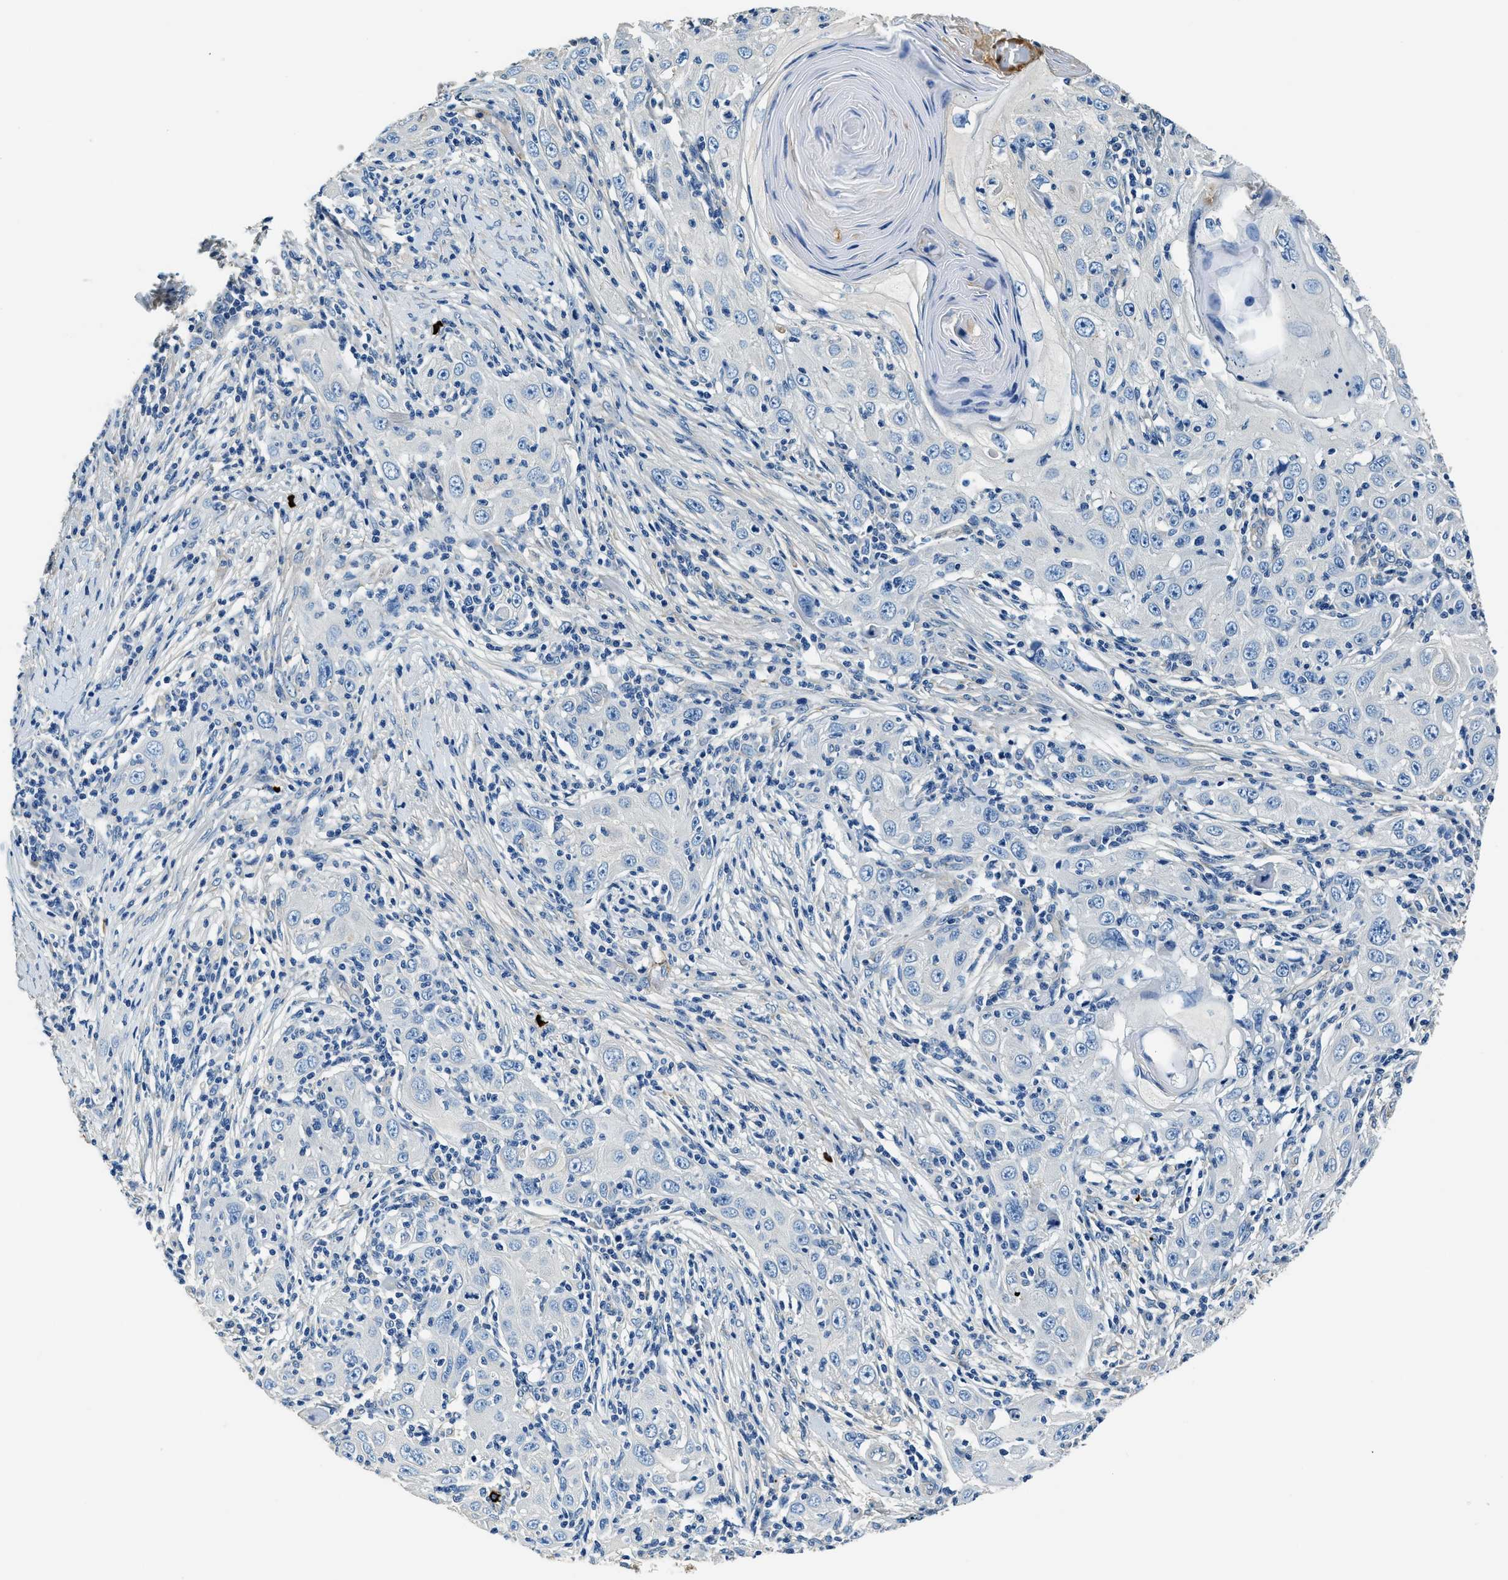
{"staining": {"intensity": "negative", "quantity": "none", "location": "none"}, "tissue": "skin cancer", "cell_type": "Tumor cells", "image_type": "cancer", "snomed": [{"axis": "morphology", "description": "Squamous cell carcinoma, NOS"}, {"axis": "topography", "description": "Skin"}], "caption": "Protein analysis of squamous cell carcinoma (skin) reveals no significant expression in tumor cells.", "gene": "TMEM186", "patient": {"sex": "female", "age": 88}}